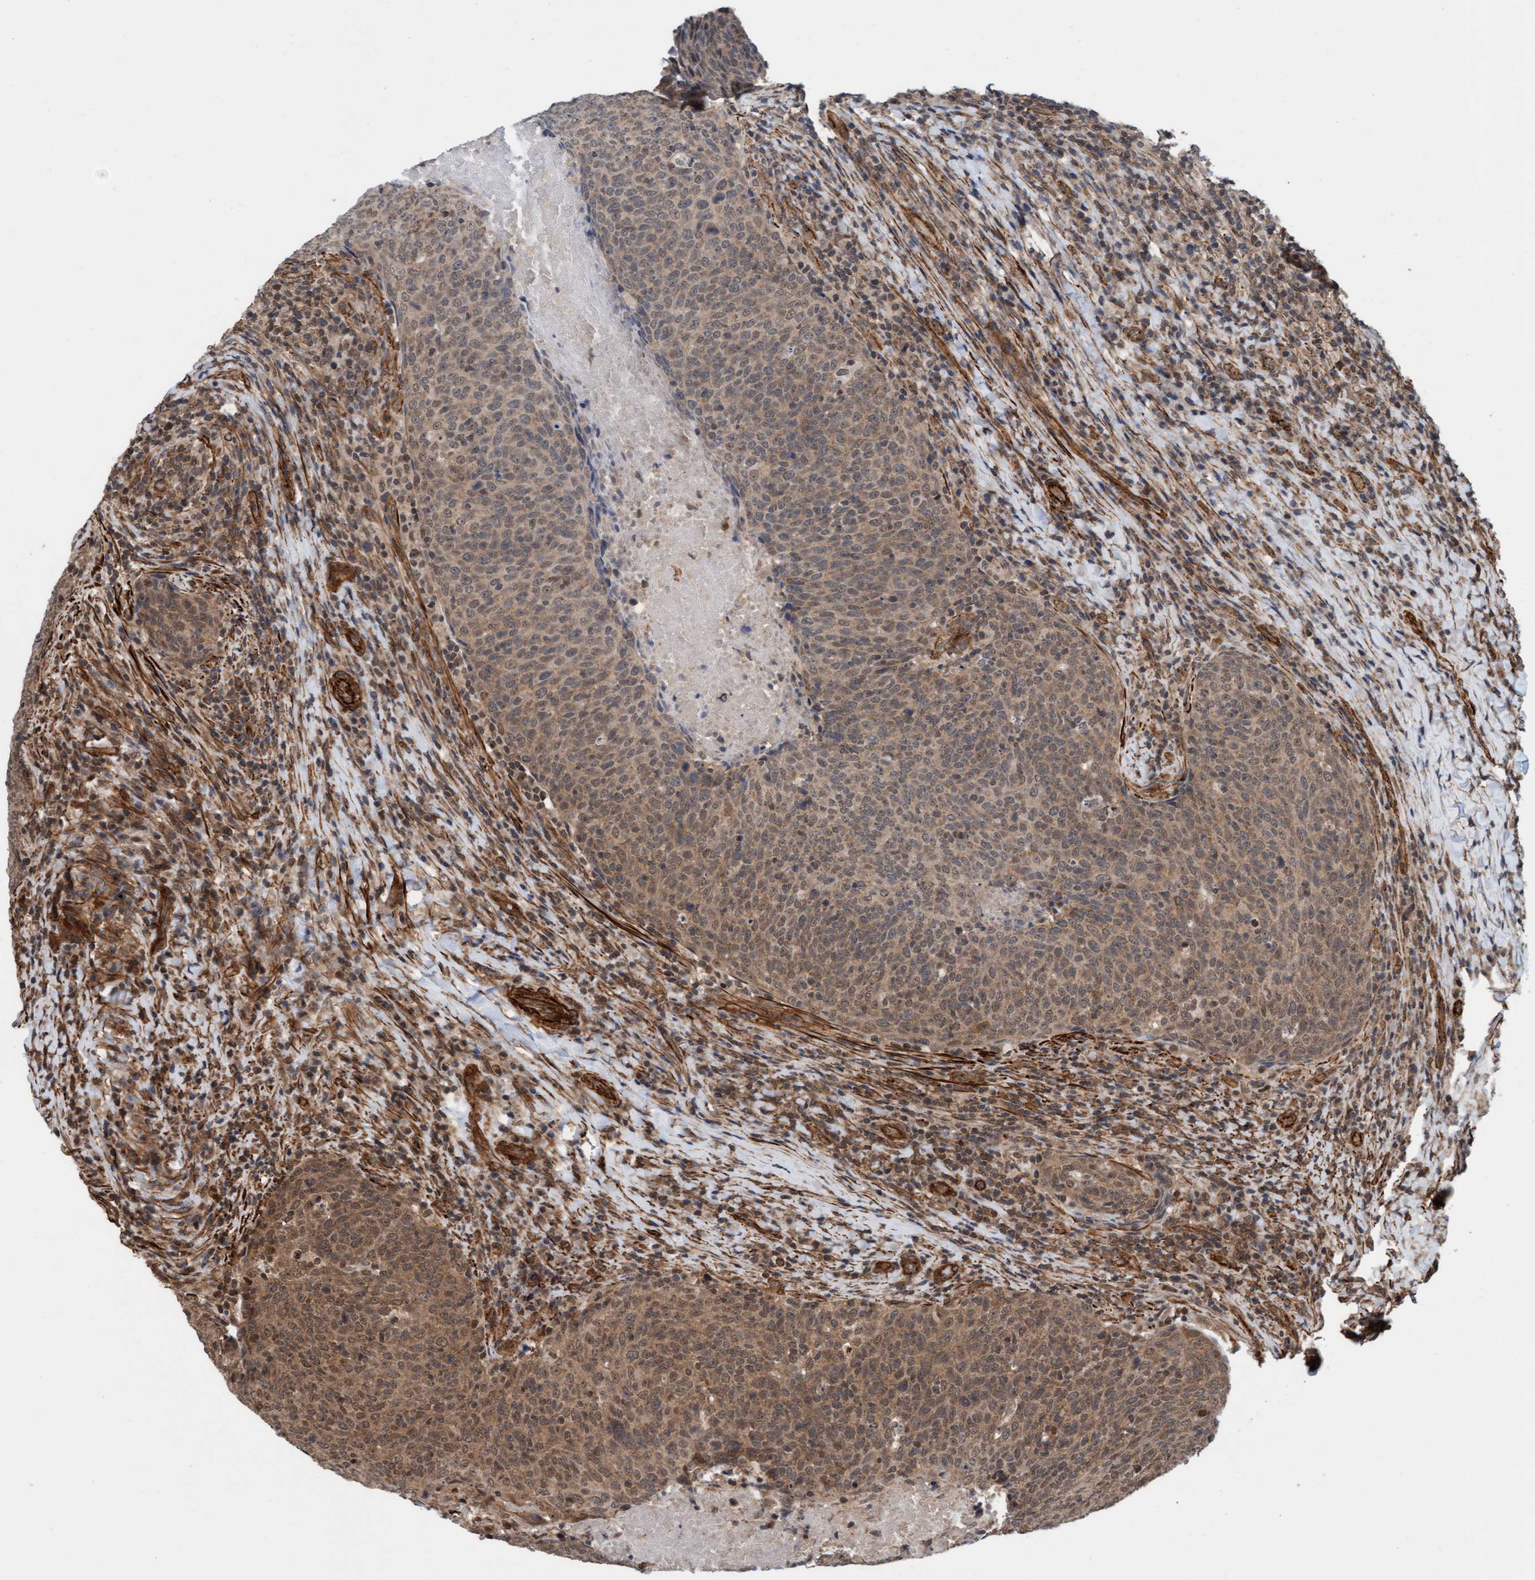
{"staining": {"intensity": "moderate", "quantity": ">75%", "location": "cytoplasmic/membranous,nuclear"}, "tissue": "head and neck cancer", "cell_type": "Tumor cells", "image_type": "cancer", "snomed": [{"axis": "morphology", "description": "Squamous cell carcinoma, NOS"}, {"axis": "morphology", "description": "Squamous cell carcinoma, metastatic, NOS"}, {"axis": "topography", "description": "Lymph node"}, {"axis": "topography", "description": "Head-Neck"}], "caption": "This image demonstrates immunohistochemistry staining of head and neck squamous cell carcinoma, with medium moderate cytoplasmic/membranous and nuclear positivity in approximately >75% of tumor cells.", "gene": "STXBP4", "patient": {"sex": "male", "age": 62}}